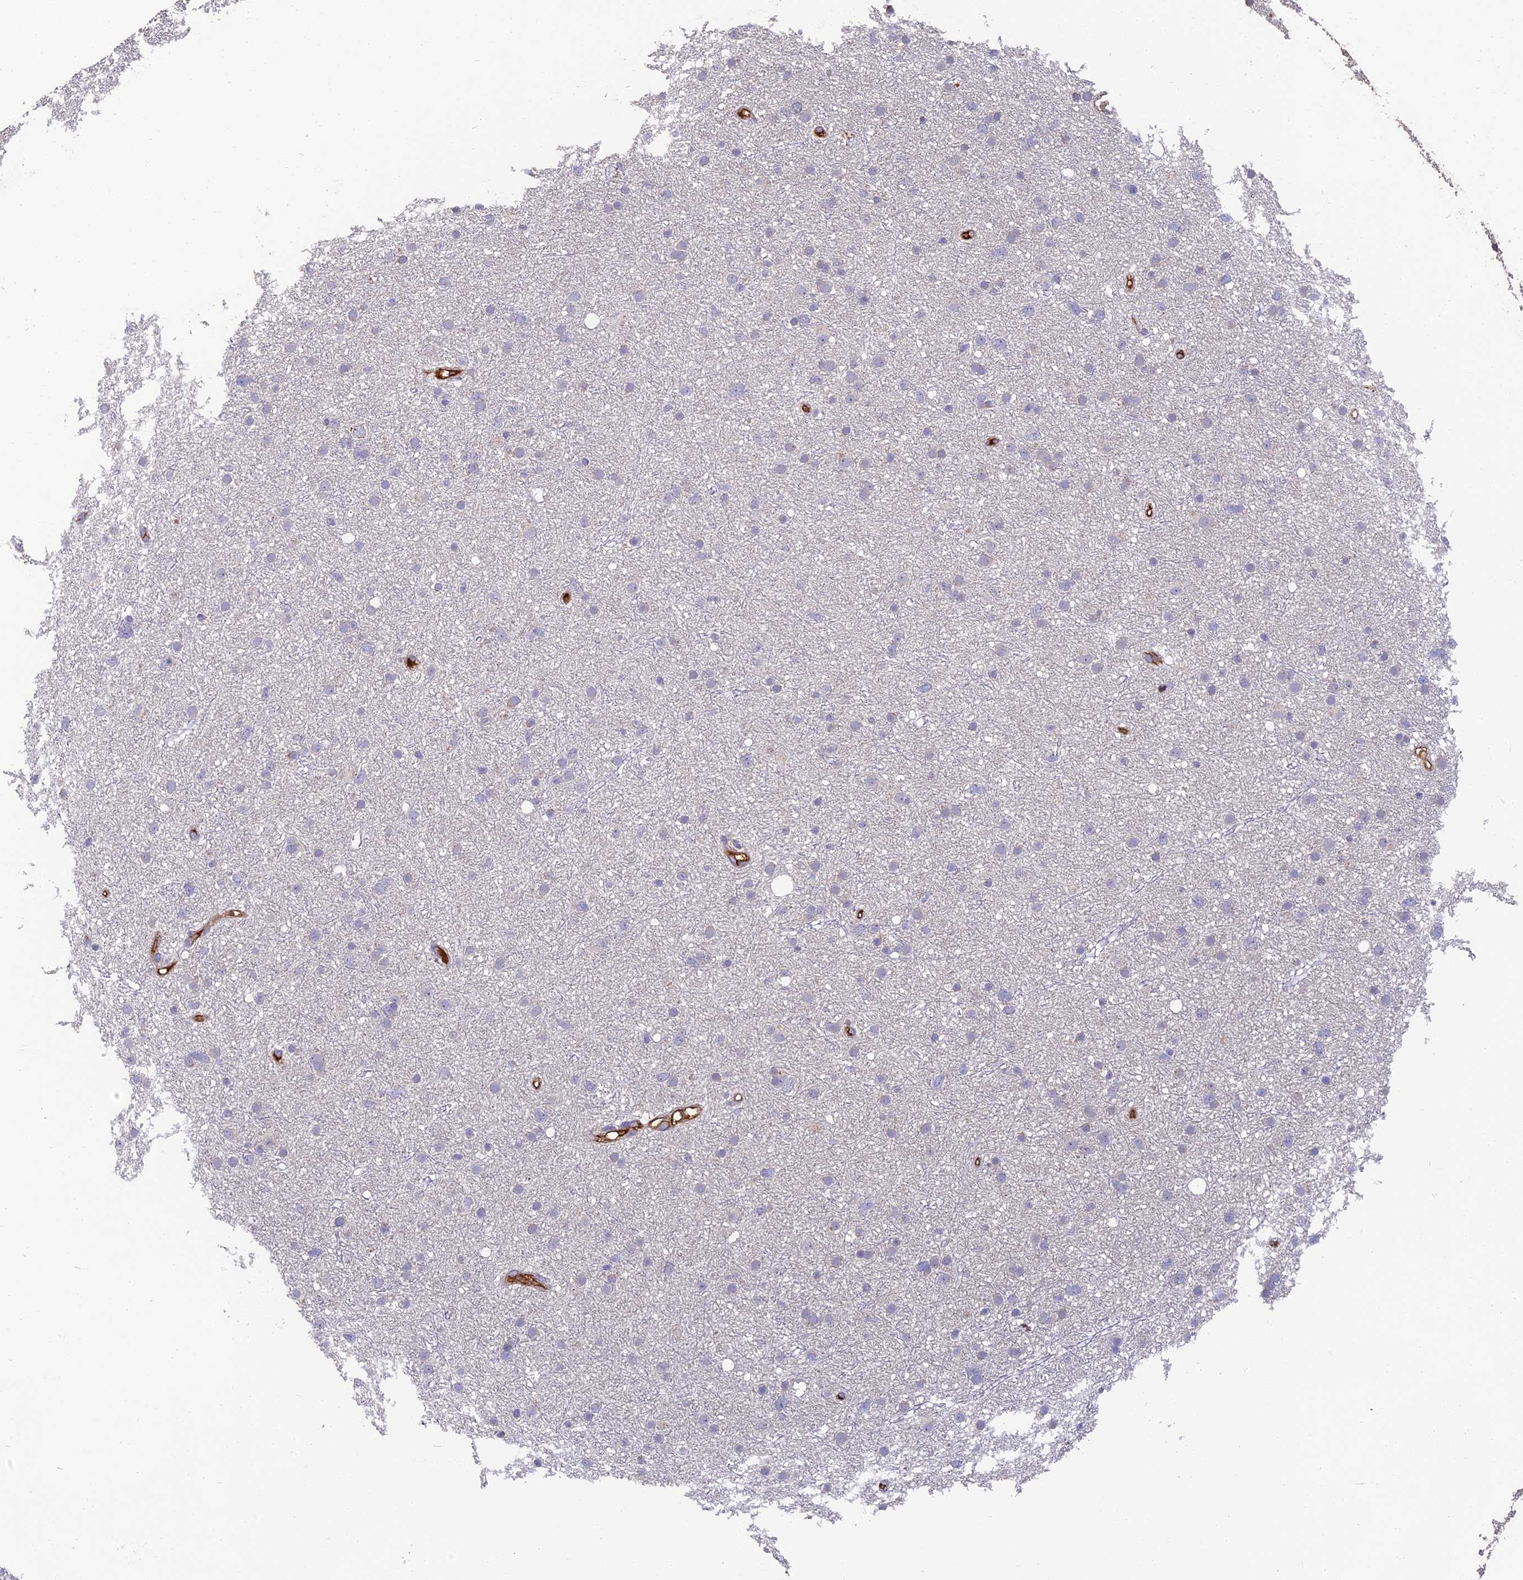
{"staining": {"intensity": "negative", "quantity": "none", "location": "none"}, "tissue": "glioma", "cell_type": "Tumor cells", "image_type": "cancer", "snomed": [{"axis": "morphology", "description": "Glioma, malignant, Low grade"}, {"axis": "topography", "description": "Cerebral cortex"}], "caption": "Tumor cells are negative for brown protein staining in malignant glioma (low-grade). (DAB (3,3'-diaminobenzidine) IHC visualized using brightfield microscopy, high magnification).", "gene": "ERMAP", "patient": {"sex": "female", "age": 39}}